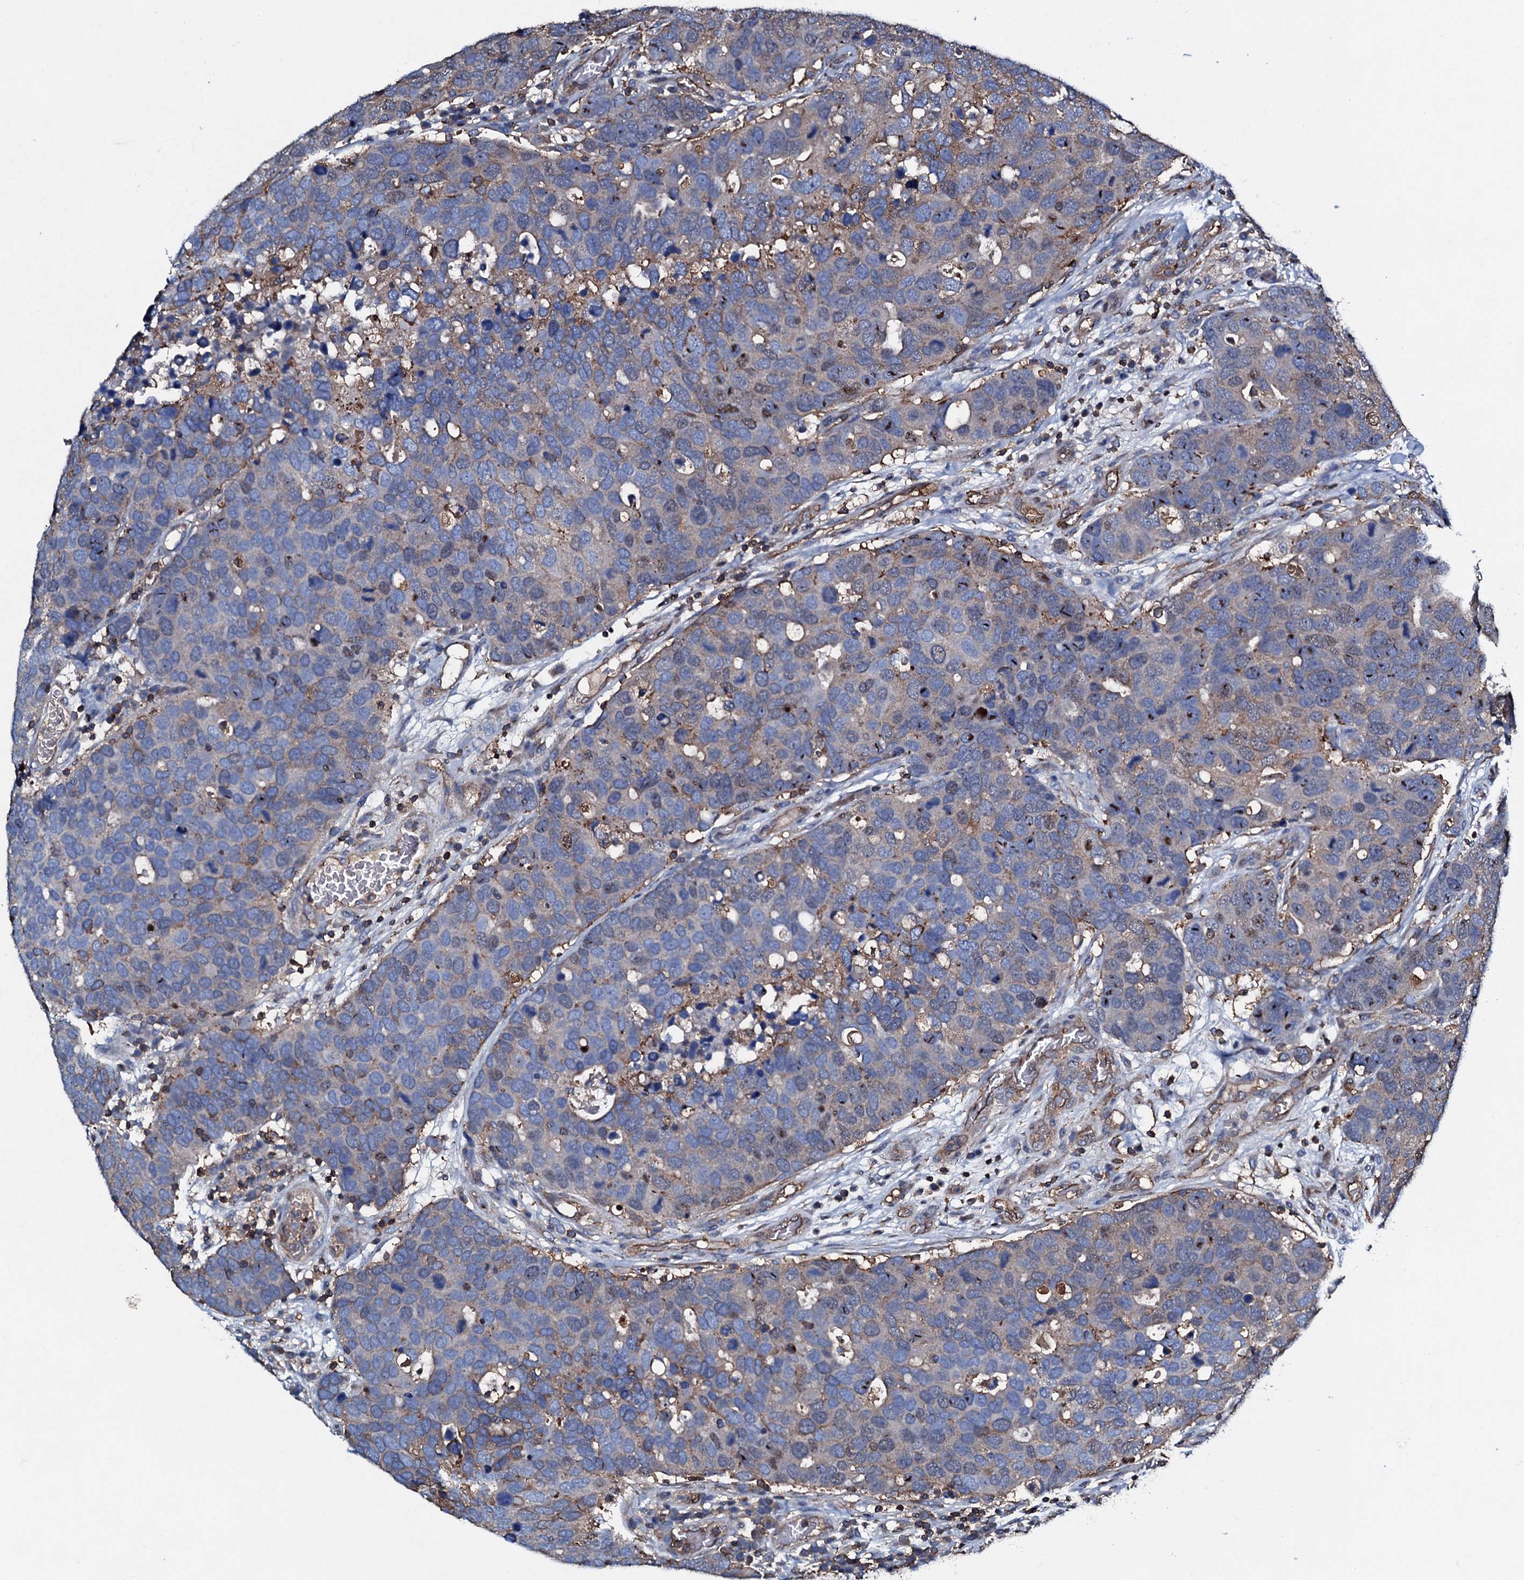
{"staining": {"intensity": "moderate", "quantity": "<25%", "location": "nuclear"}, "tissue": "breast cancer", "cell_type": "Tumor cells", "image_type": "cancer", "snomed": [{"axis": "morphology", "description": "Duct carcinoma"}, {"axis": "topography", "description": "Breast"}], "caption": "There is low levels of moderate nuclear staining in tumor cells of breast cancer (invasive ductal carcinoma), as demonstrated by immunohistochemical staining (brown color).", "gene": "MS4A4E", "patient": {"sex": "female", "age": 83}}